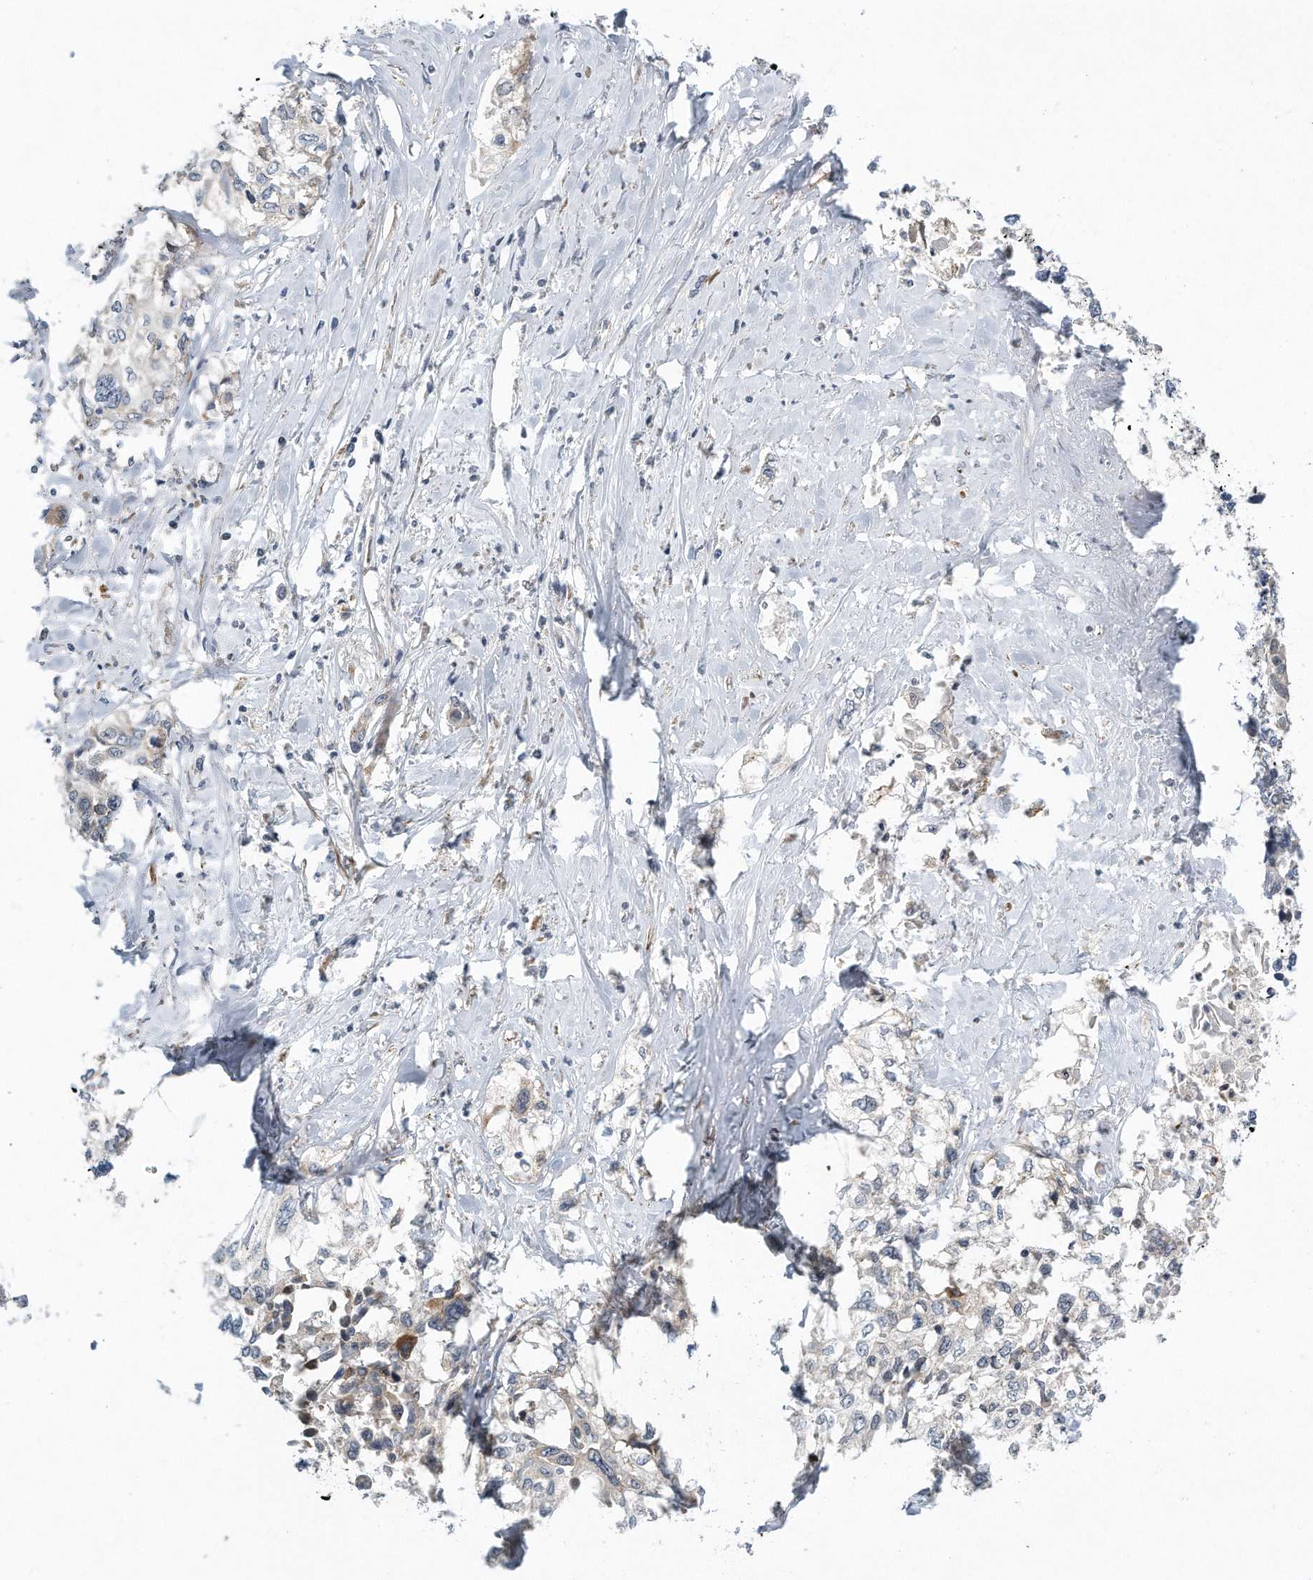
{"staining": {"intensity": "weak", "quantity": "<25%", "location": "cytoplasmic/membranous"}, "tissue": "cervical cancer", "cell_type": "Tumor cells", "image_type": "cancer", "snomed": [{"axis": "morphology", "description": "Squamous cell carcinoma, NOS"}, {"axis": "topography", "description": "Cervix"}], "caption": "An immunohistochemistry image of cervical cancer is shown. There is no staining in tumor cells of cervical cancer.", "gene": "VLDLR", "patient": {"sex": "female", "age": 31}}